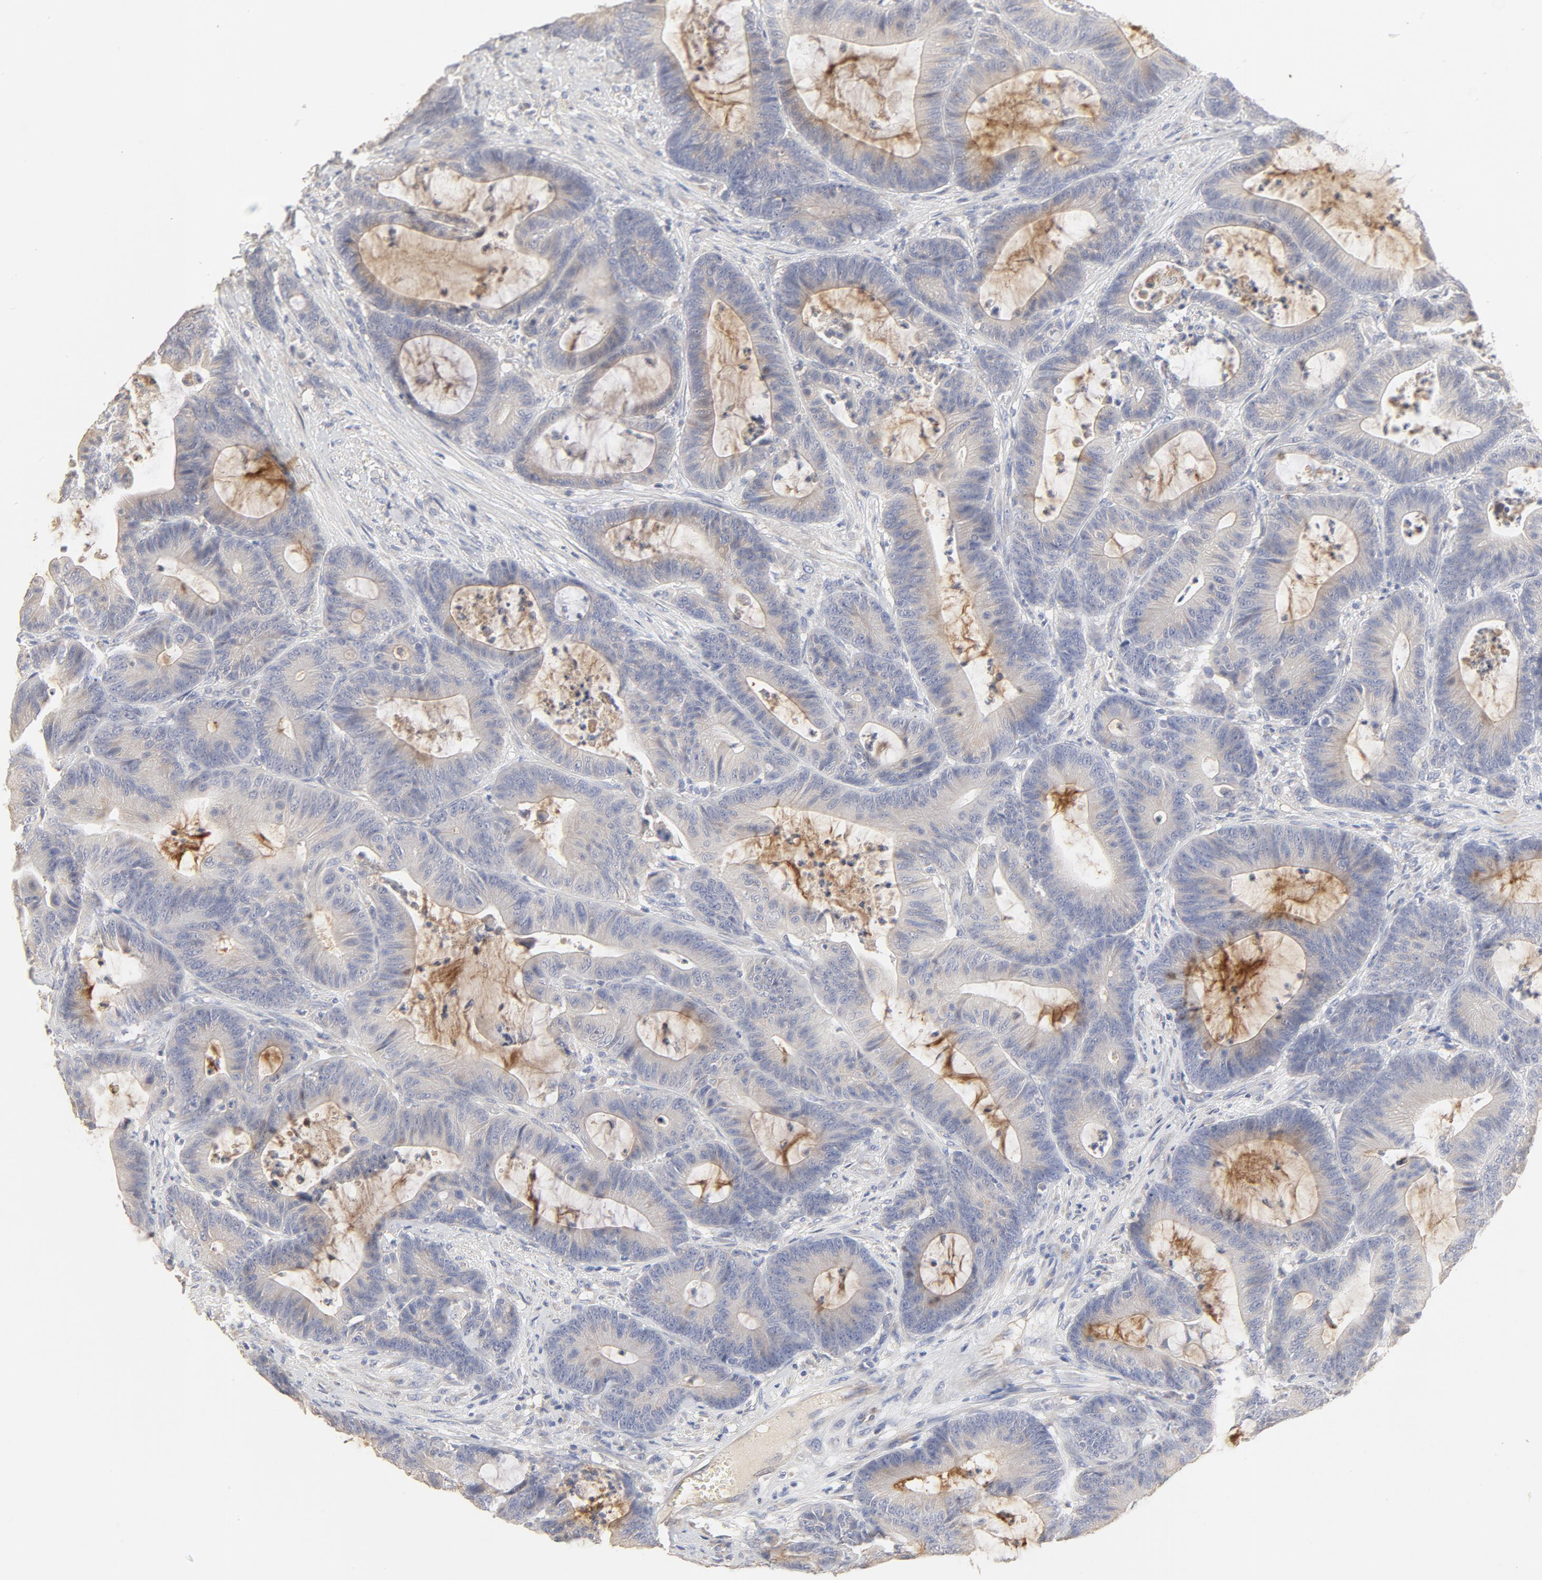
{"staining": {"intensity": "negative", "quantity": "none", "location": "none"}, "tissue": "colorectal cancer", "cell_type": "Tumor cells", "image_type": "cancer", "snomed": [{"axis": "morphology", "description": "Adenocarcinoma, NOS"}, {"axis": "topography", "description": "Colon"}], "caption": "Tumor cells are negative for brown protein staining in colorectal cancer.", "gene": "FCGBP", "patient": {"sex": "female", "age": 84}}